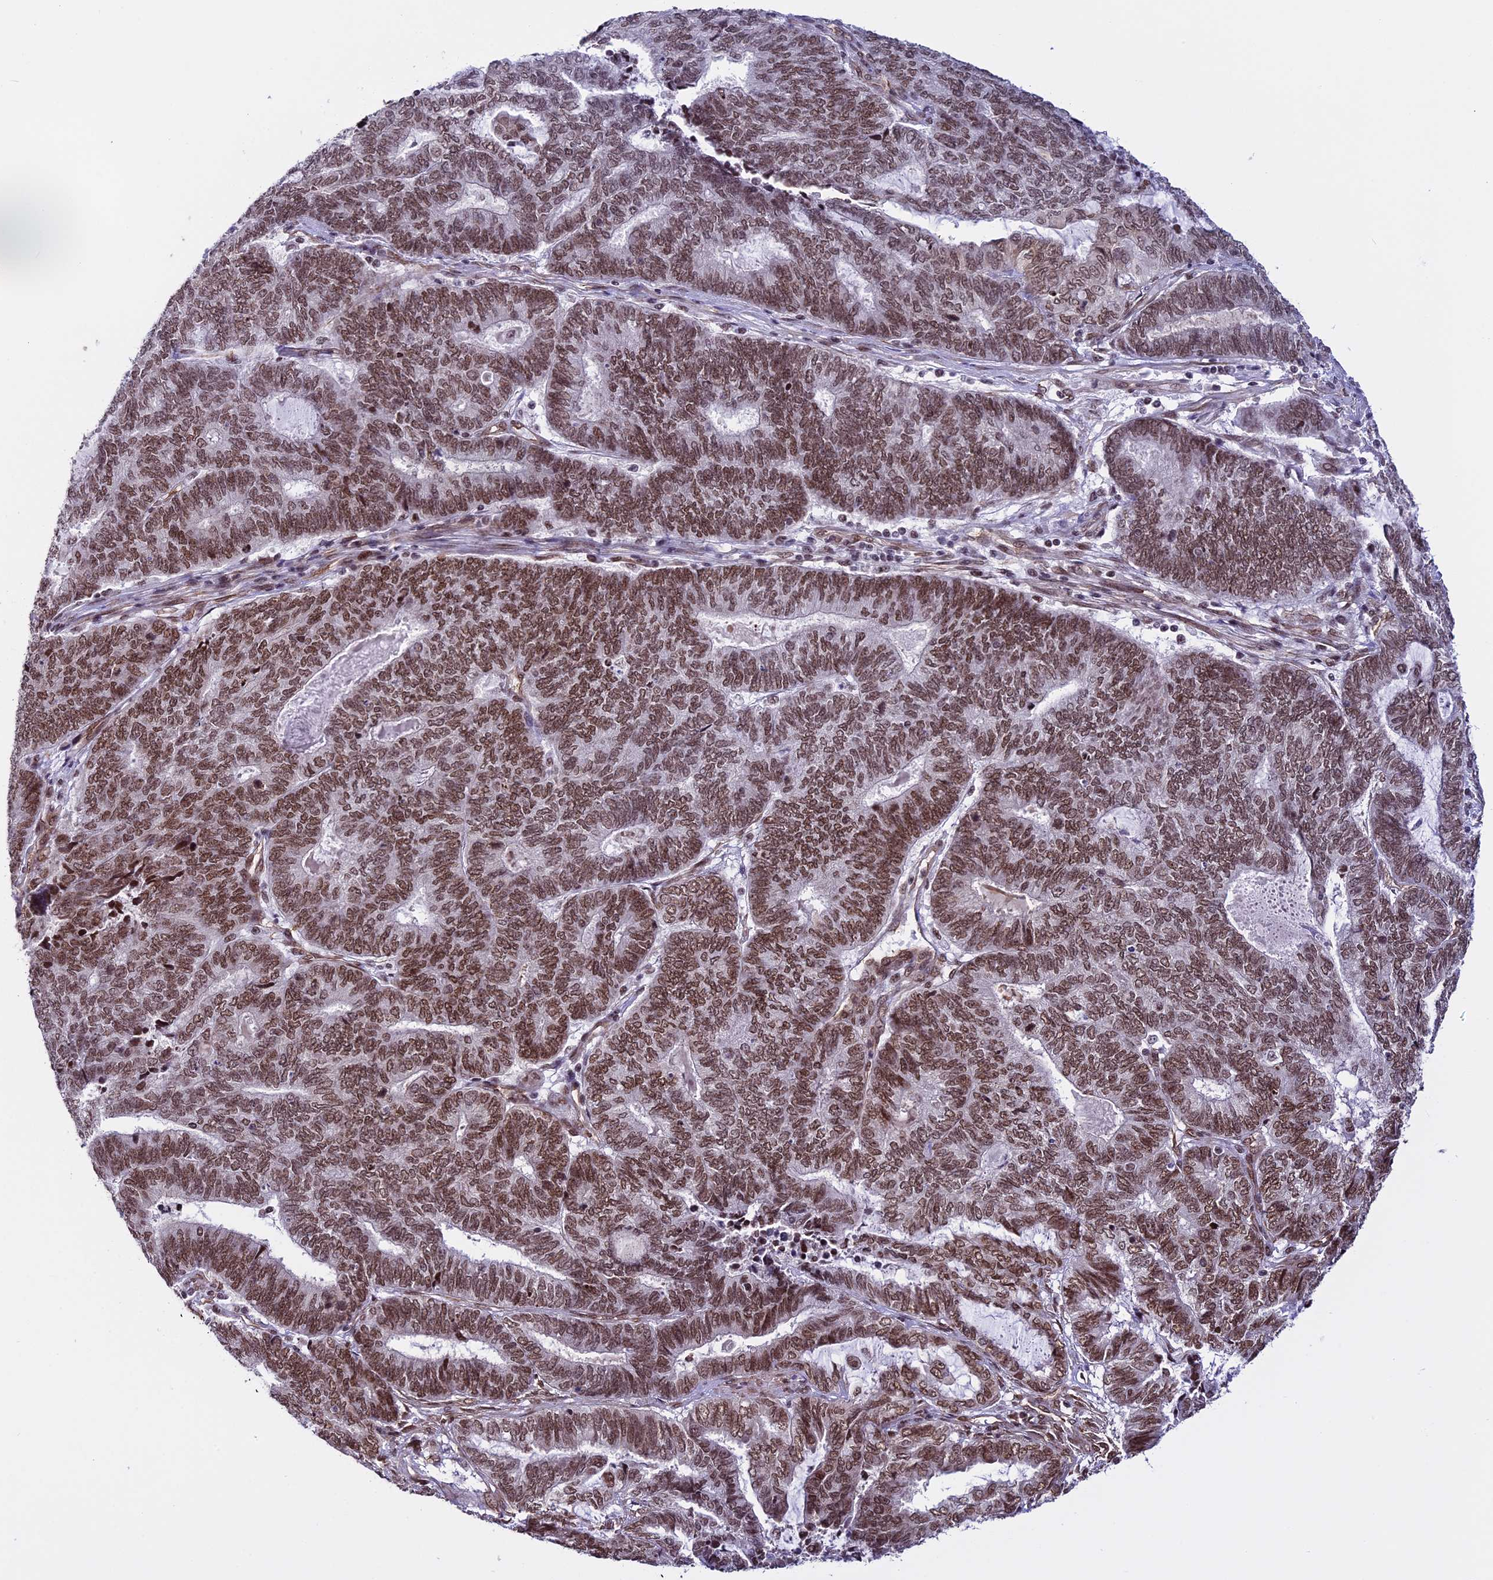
{"staining": {"intensity": "moderate", "quantity": ">75%", "location": "nuclear"}, "tissue": "endometrial cancer", "cell_type": "Tumor cells", "image_type": "cancer", "snomed": [{"axis": "morphology", "description": "Adenocarcinoma, NOS"}, {"axis": "topography", "description": "Uterus"}, {"axis": "topography", "description": "Endometrium"}], "caption": "Protein expression analysis of human endometrial cancer (adenocarcinoma) reveals moderate nuclear expression in about >75% of tumor cells.", "gene": "MPHOSPH8", "patient": {"sex": "female", "age": 70}}